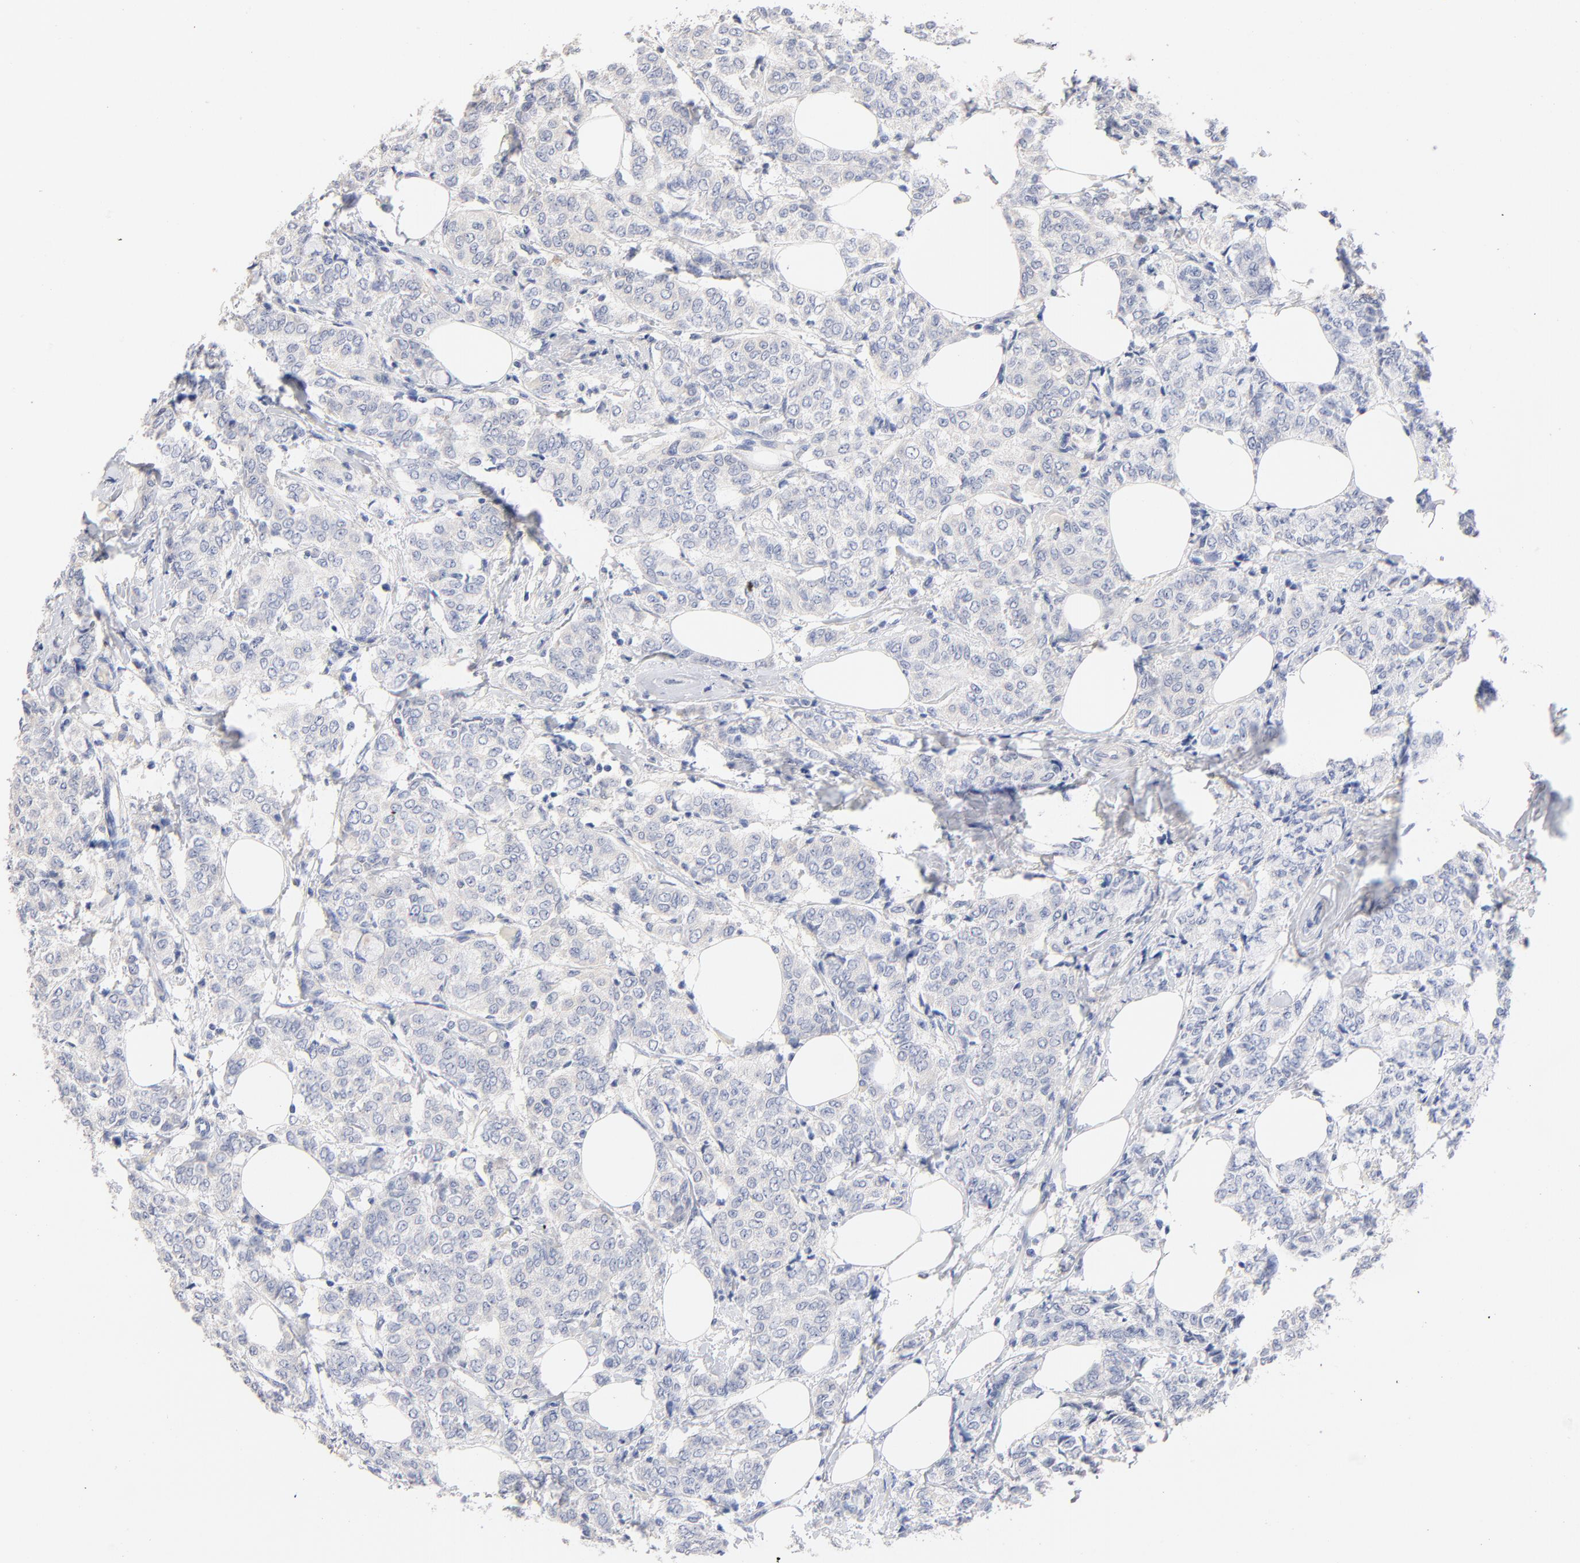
{"staining": {"intensity": "negative", "quantity": "none", "location": "none"}, "tissue": "breast cancer", "cell_type": "Tumor cells", "image_type": "cancer", "snomed": [{"axis": "morphology", "description": "Lobular carcinoma"}, {"axis": "topography", "description": "Breast"}], "caption": "Immunohistochemistry of human breast cancer (lobular carcinoma) demonstrates no expression in tumor cells. Brightfield microscopy of immunohistochemistry stained with DAB (3,3'-diaminobenzidine) (brown) and hematoxylin (blue), captured at high magnification.", "gene": "CPS1", "patient": {"sex": "female", "age": 60}}